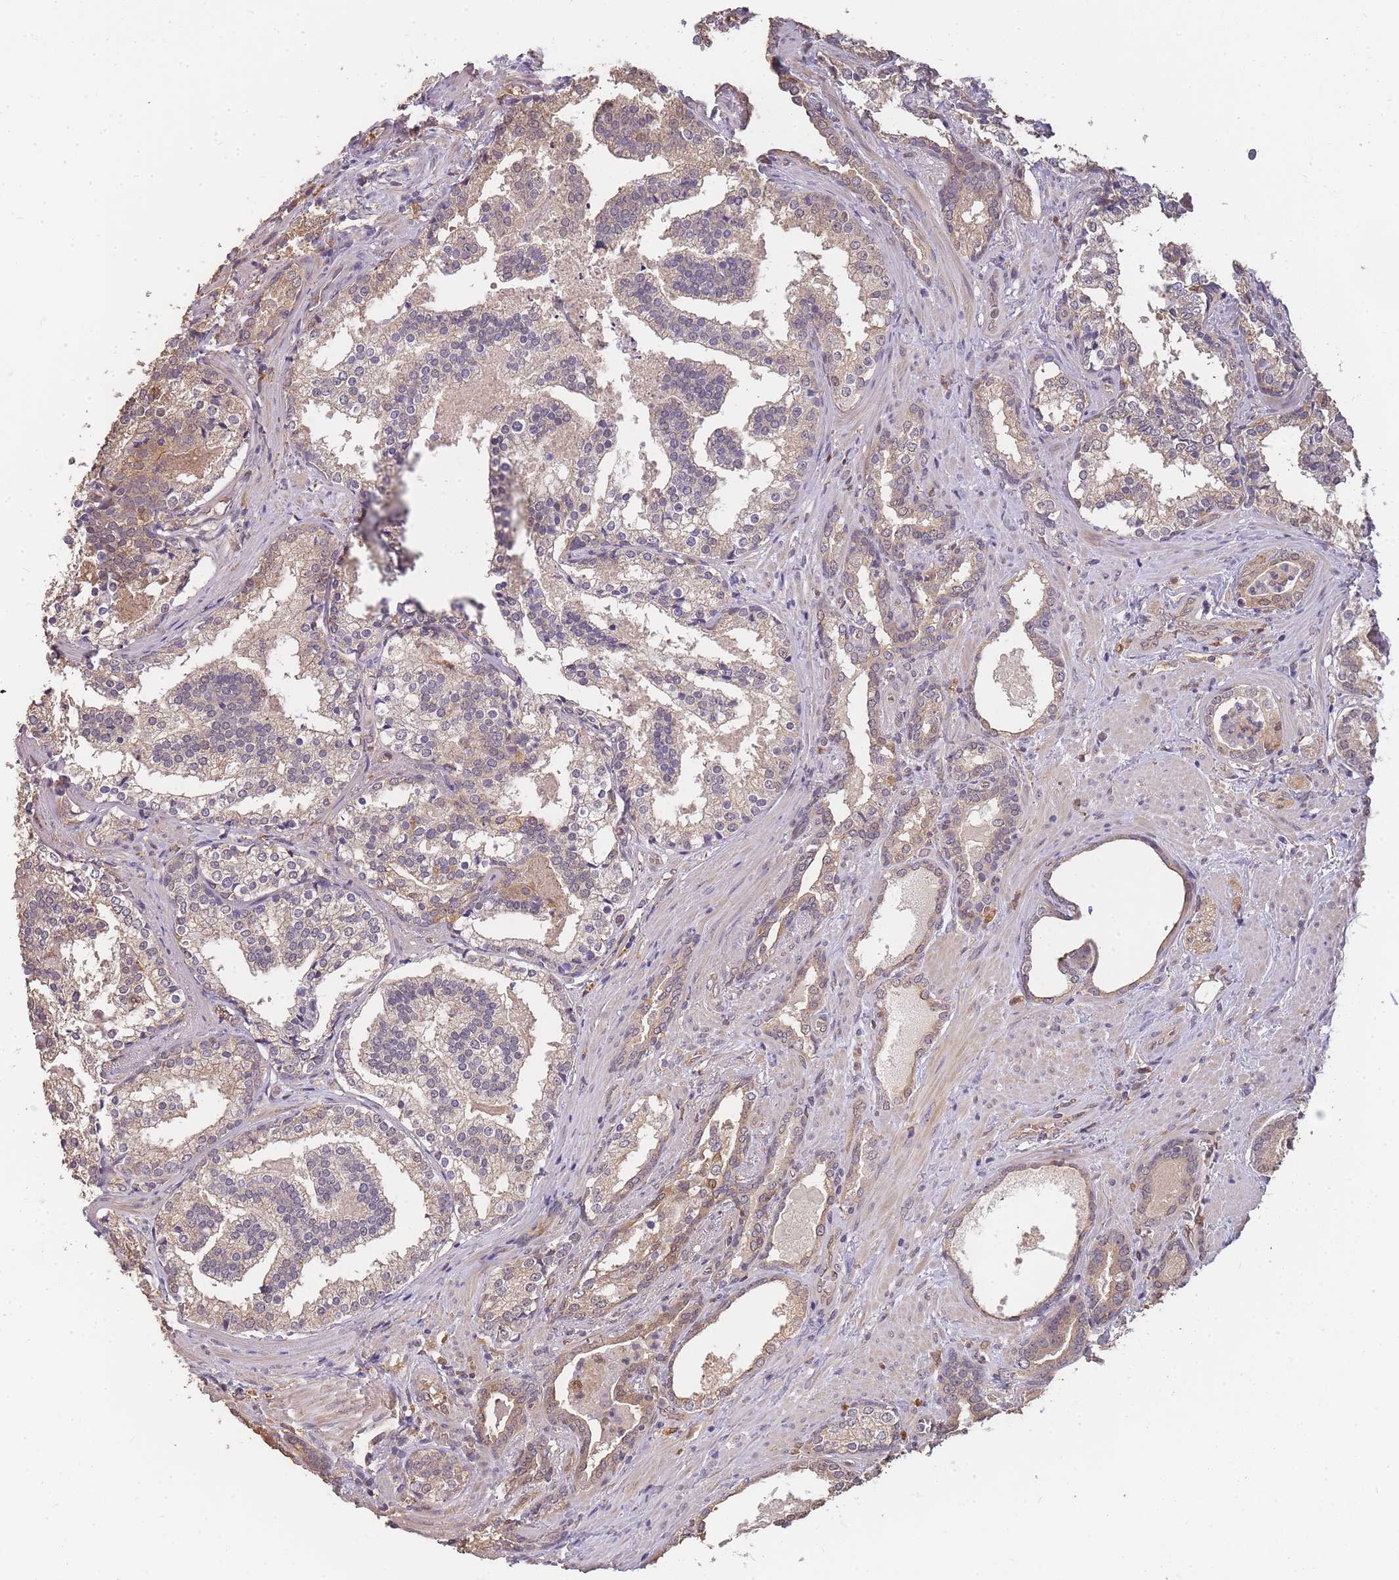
{"staining": {"intensity": "moderate", "quantity": ">75%", "location": "cytoplasmic/membranous,nuclear"}, "tissue": "prostate cancer", "cell_type": "Tumor cells", "image_type": "cancer", "snomed": [{"axis": "morphology", "description": "Adenocarcinoma, High grade"}, {"axis": "topography", "description": "Prostate"}], "caption": "There is medium levels of moderate cytoplasmic/membranous and nuclear staining in tumor cells of prostate cancer (adenocarcinoma (high-grade)), as demonstrated by immunohistochemical staining (brown color).", "gene": "CDKN2AIPNL", "patient": {"sex": "male", "age": 58}}